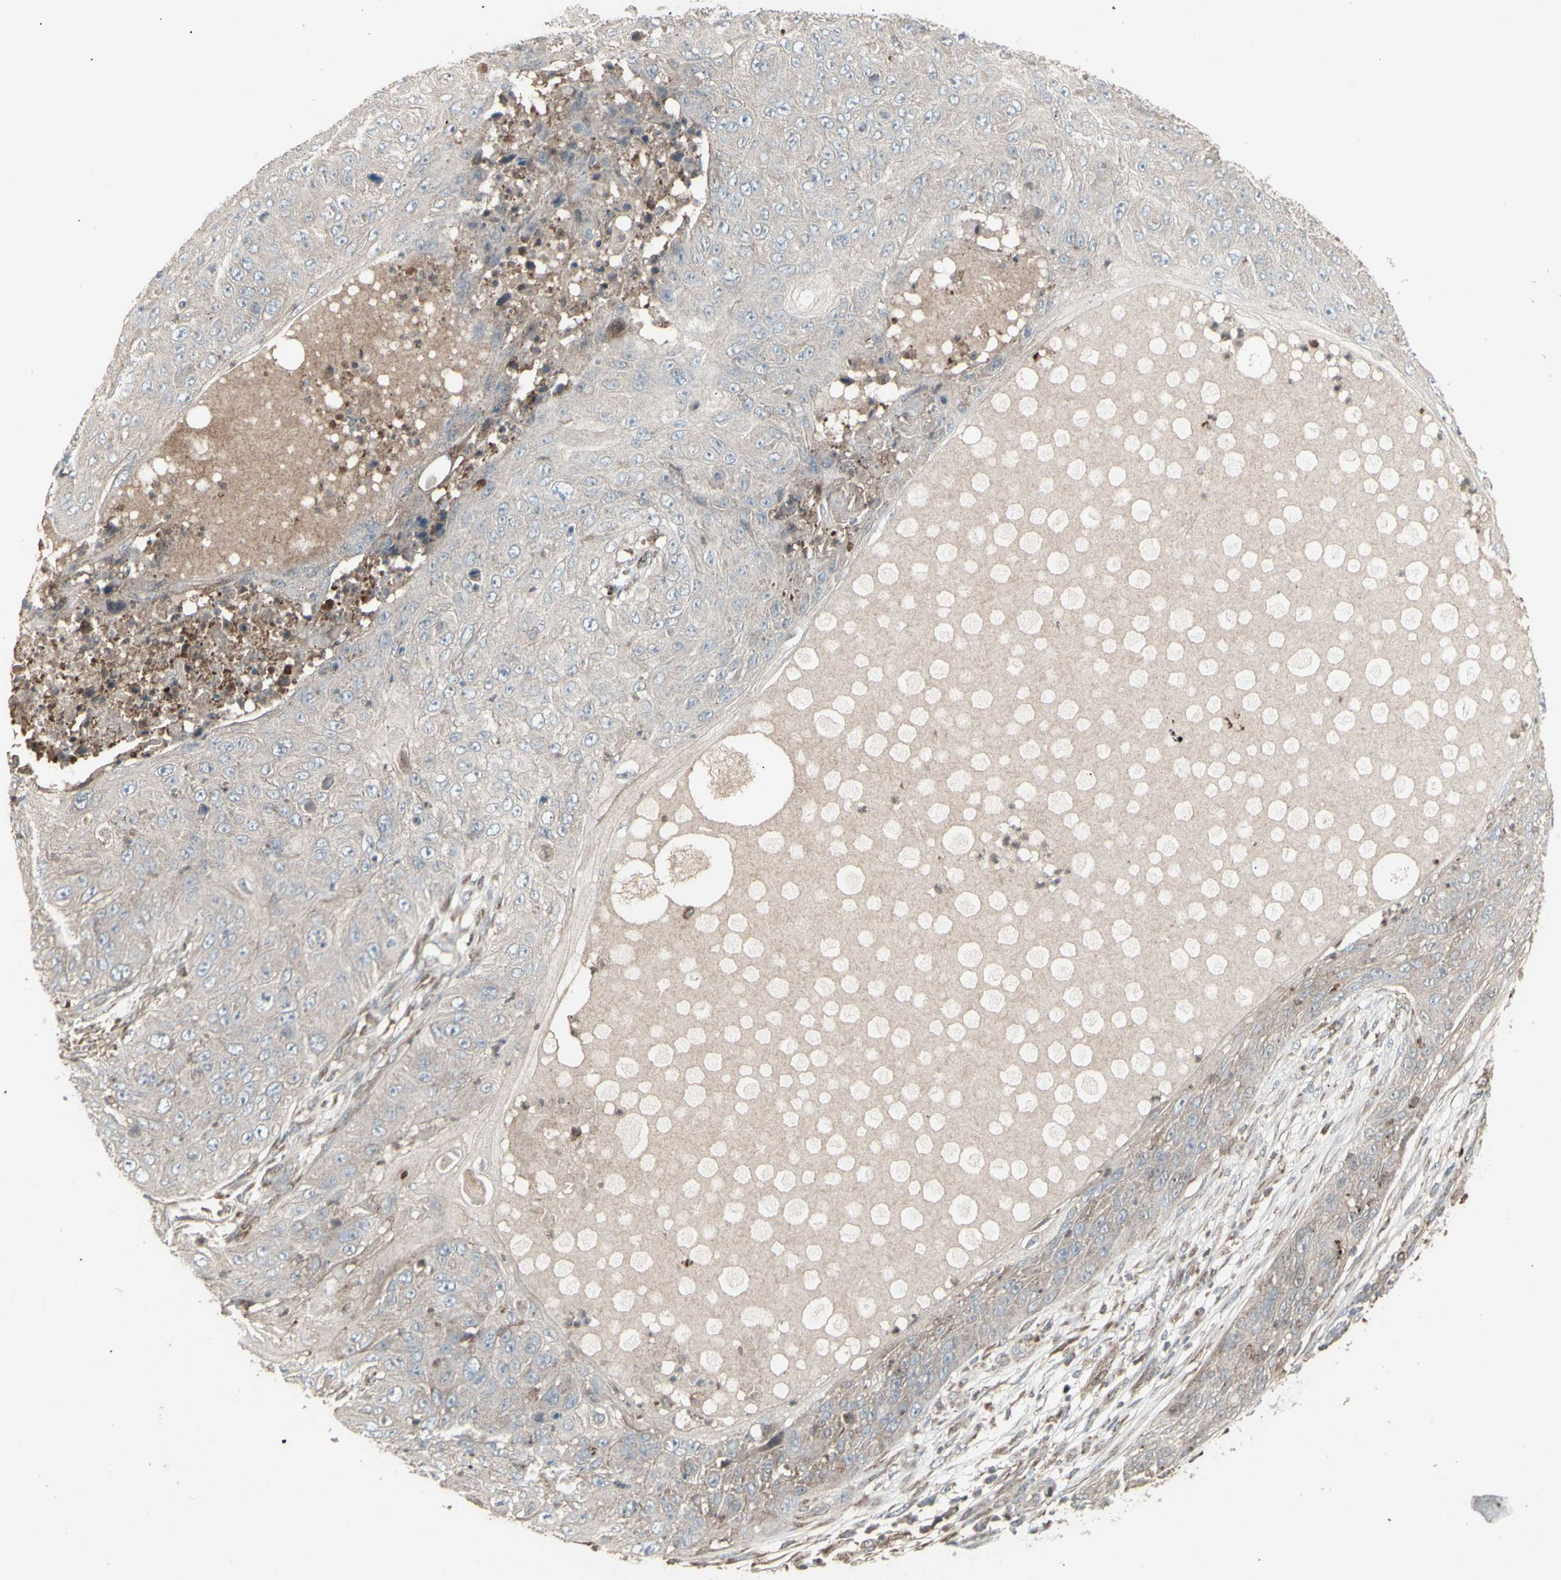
{"staining": {"intensity": "weak", "quantity": ">75%", "location": "cytoplasmic/membranous"}, "tissue": "skin cancer", "cell_type": "Tumor cells", "image_type": "cancer", "snomed": [{"axis": "morphology", "description": "Squamous cell carcinoma, NOS"}, {"axis": "topography", "description": "Skin"}], "caption": "Immunohistochemical staining of human skin cancer shows low levels of weak cytoplasmic/membranous protein staining in approximately >75% of tumor cells. (Brightfield microscopy of DAB IHC at high magnification).", "gene": "RNASEL", "patient": {"sex": "female", "age": 80}}